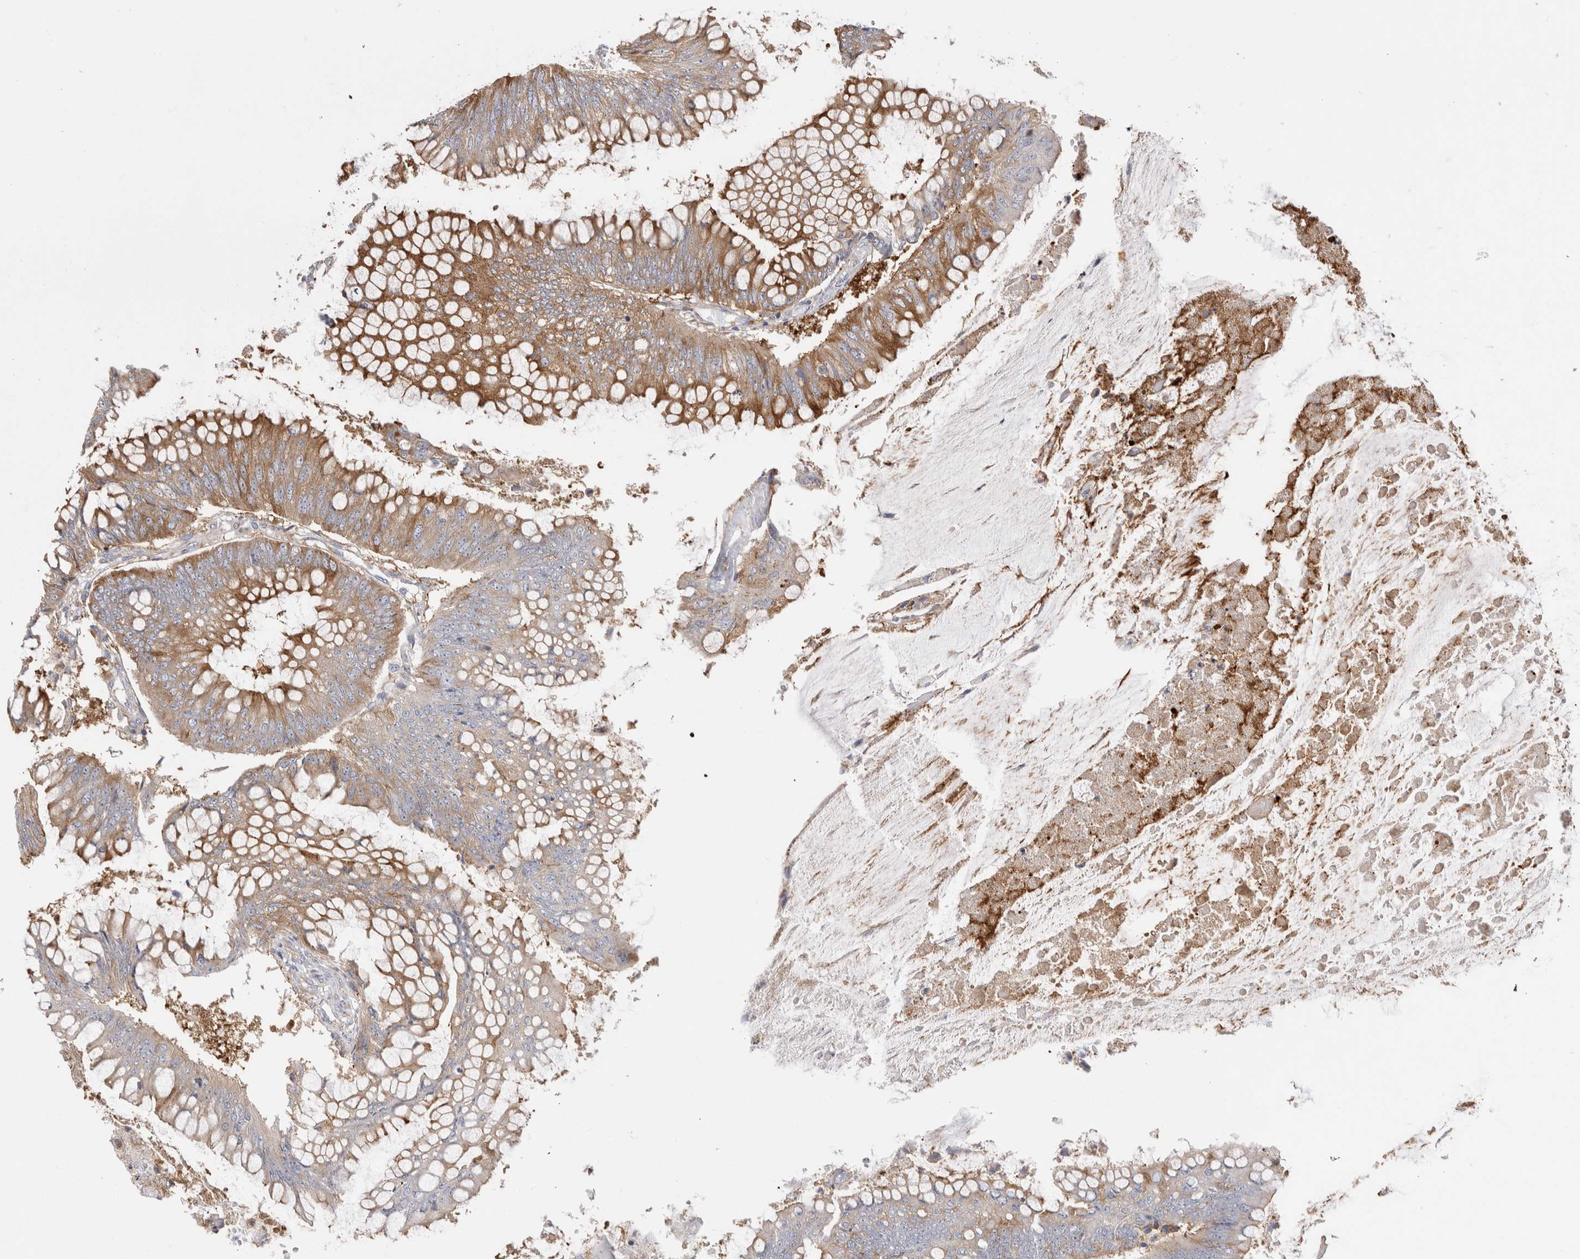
{"staining": {"intensity": "moderate", "quantity": ">75%", "location": "cytoplasmic/membranous"}, "tissue": "colorectal cancer", "cell_type": "Tumor cells", "image_type": "cancer", "snomed": [{"axis": "morphology", "description": "Adenoma, NOS"}, {"axis": "morphology", "description": "Adenocarcinoma, NOS"}, {"axis": "topography", "description": "Colon"}], "caption": "Colorectal cancer (adenoma) stained with a protein marker displays moderate staining in tumor cells.", "gene": "RAB11FIP1", "patient": {"sex": "male", "age": 79}}